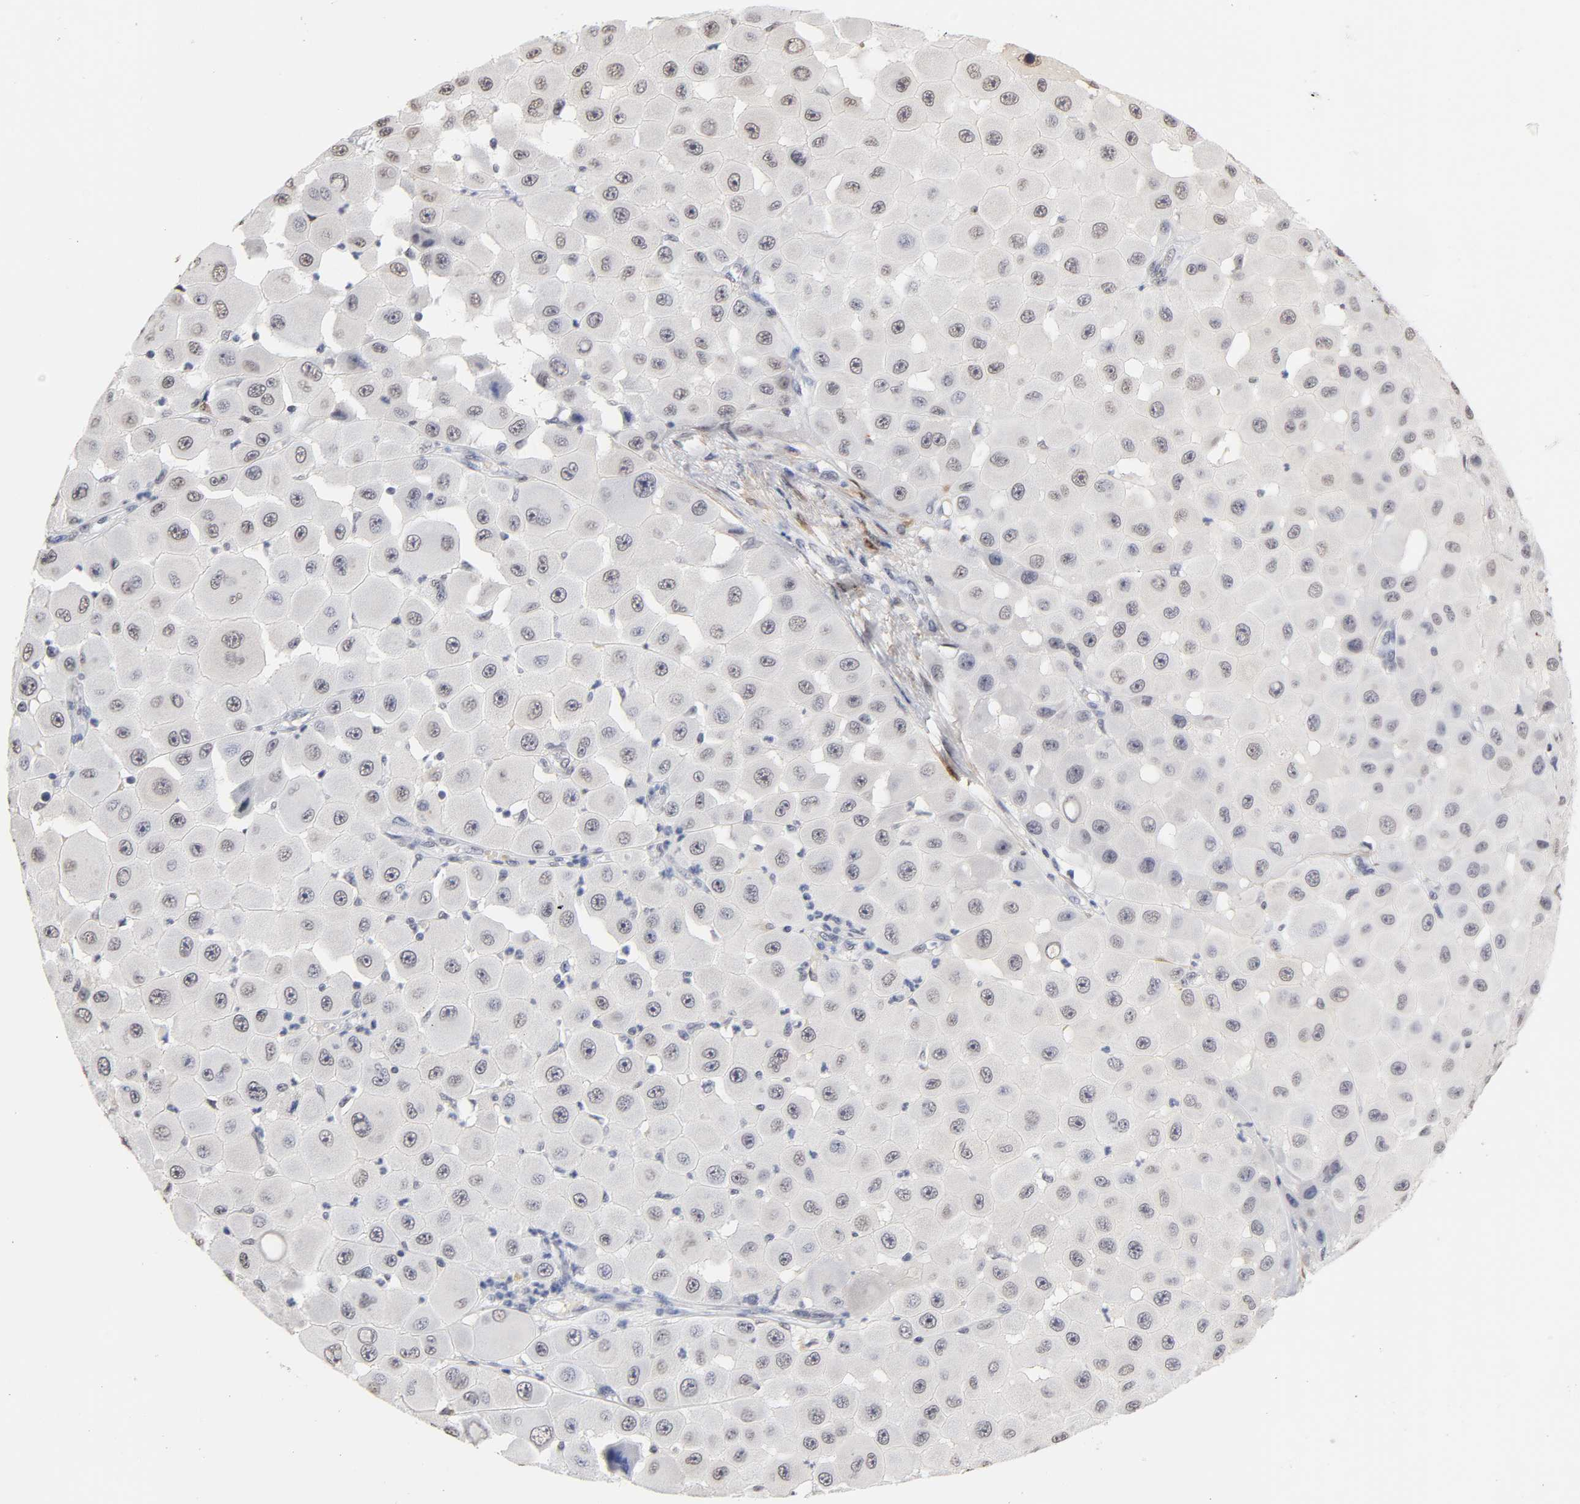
{"staining": {"intensity": "negative", "quantity": "none", "location": "none"}, "tissue": "melanoma", "cell_type": "Tumor cells", "image_type": "cancer", "snomed": [{"axis": "morphology", "description": "Malignant melanoma, NOS"}, {"axis": "topography", "description": "Skin"}], "caption": "DAB (3,3'-diaminobenzidine) immunohistochemical staining of melanoma reveals no significant expression in tumor cells.", "gene": "CRABP2", "patient": {"sex": "female", "age": 81}}